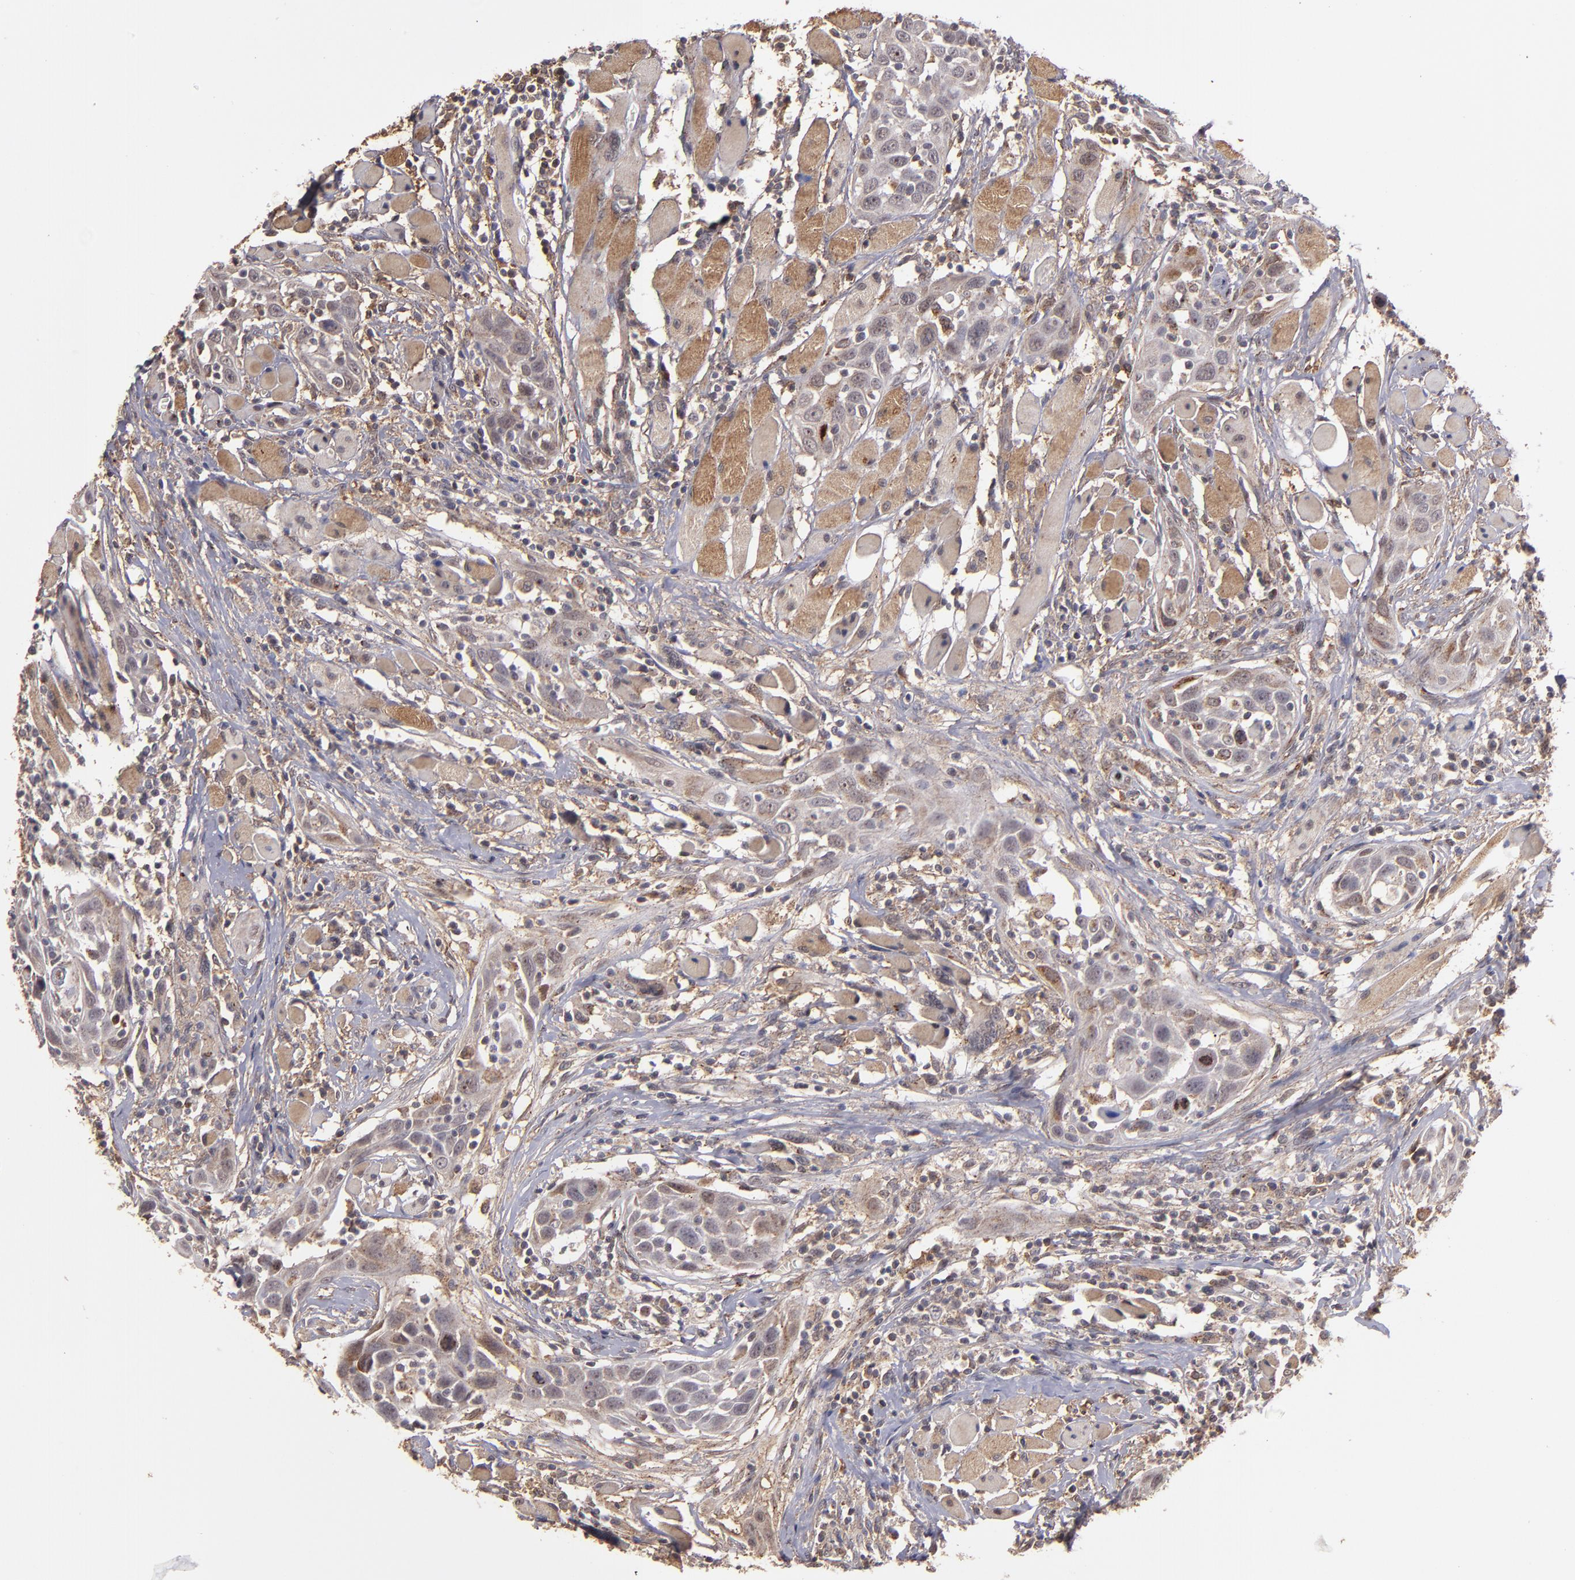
{"staining": {"intensity": "moderate", "quantity": "25%-75%", "location": "cytoplasmic/membranous"}, "tissue": "head and neck cancer", "cell_type": "Tumor cells", "image_type": "cancer", "snomed": [{"axis": "morphology", "description": "Squamous cell carcinoma, NOS"}, {"axis": "topography", "description": "Oral tissue"}, {"axis": "topography", "description": "Head-Neck"}], "caption": "Human head and neck cancer stained for a protein (brown) displays moderate cytoplasmic/membranous positive positivity in about 25%-75% of tumor cells.", "gene": "ZFYVE1", "patient": {"sex": "female", "age": 50}}